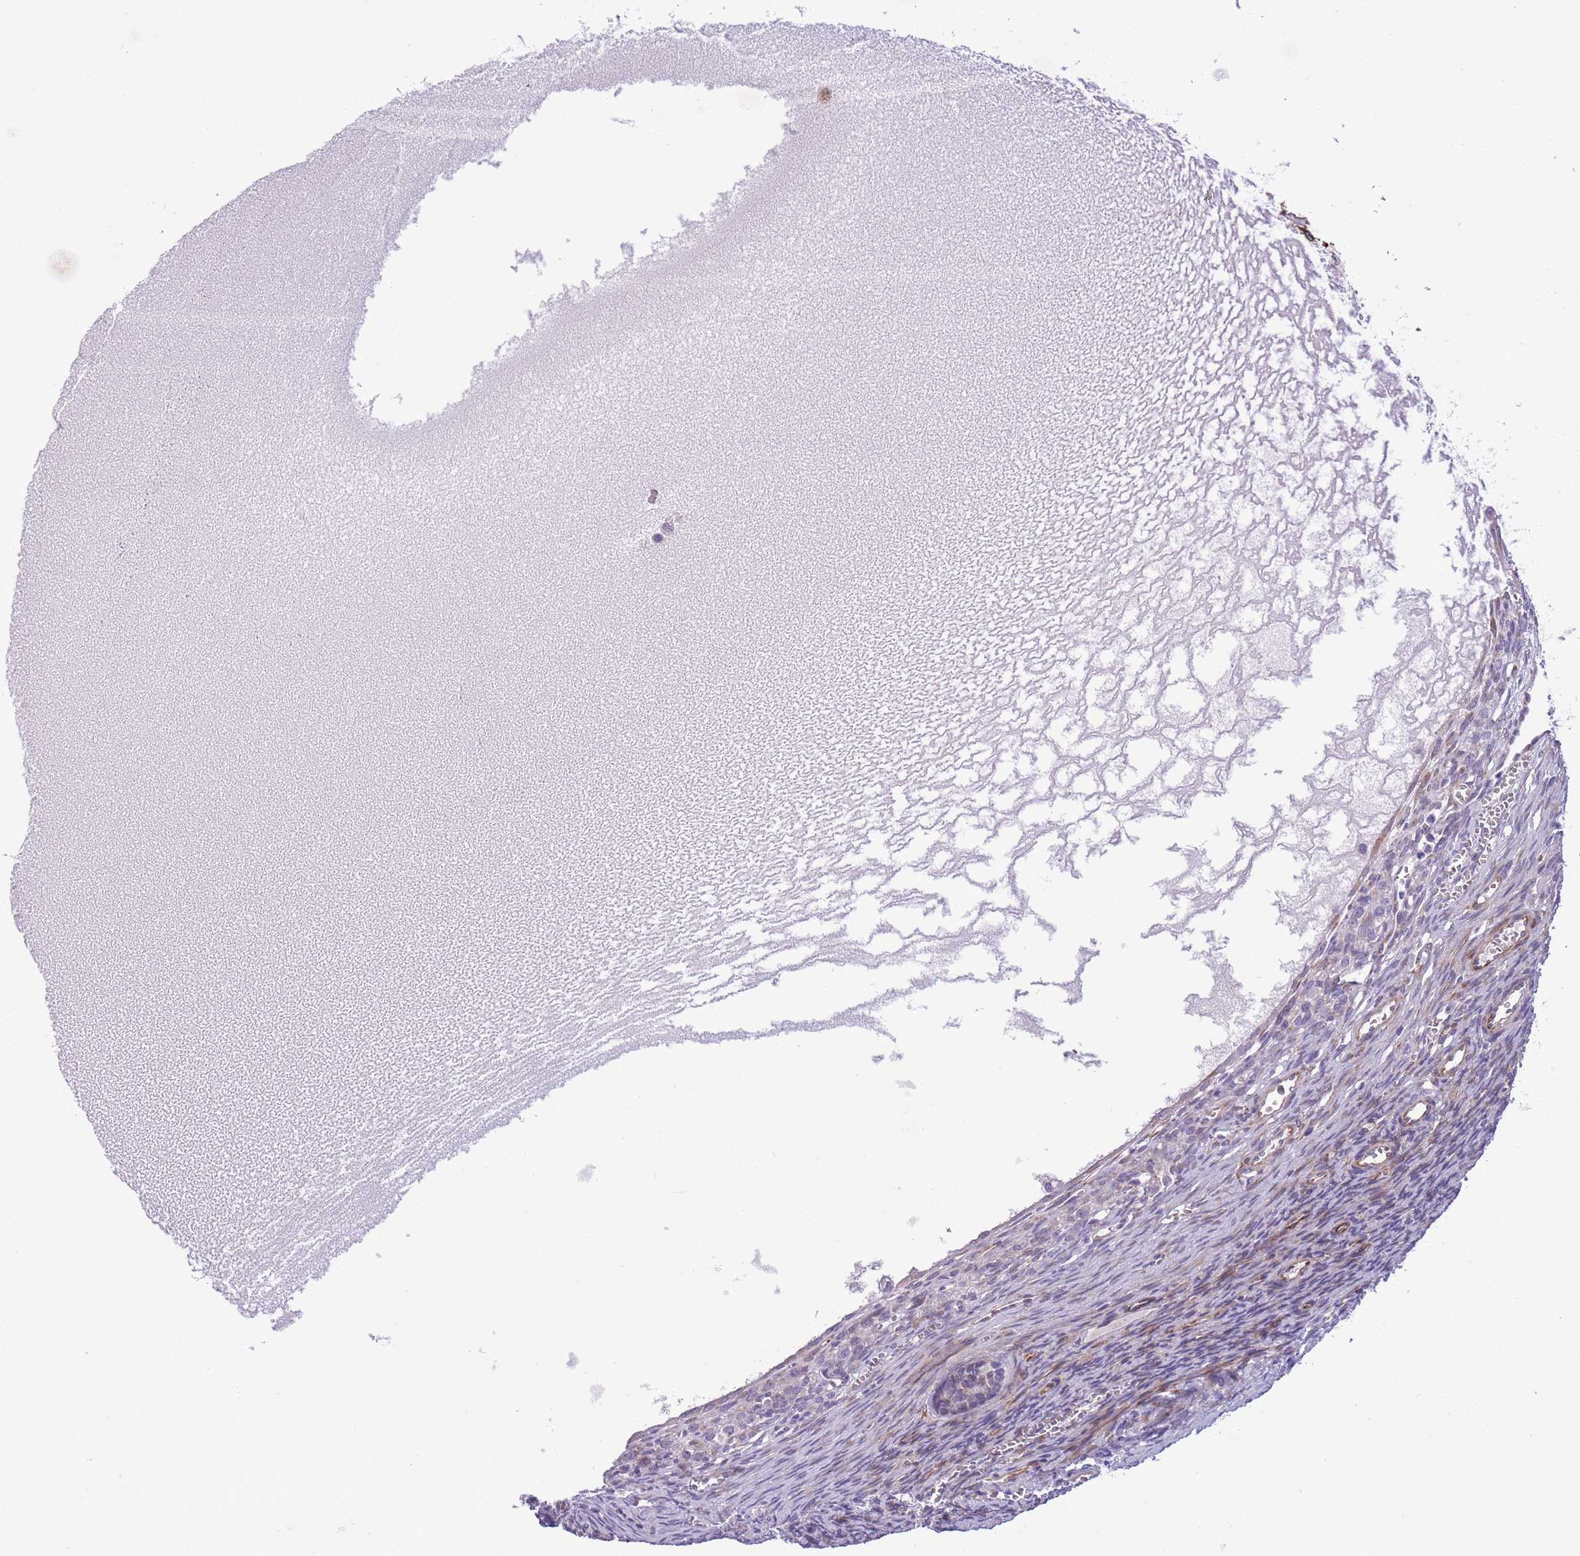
{"staining": {"intensity": "weak", "quantity": "<25%", "location": "cytoplasmic/membranous"}, "tissue": "ovary", "cell_type": "Ovarian stroma cells", "image_type": "normal", "snomed": [{"axis": "morphology", "description": "Normal tissue, NOS"}, {"axis": "topography", "description": "Ovary"}], "caption": "The histopathology image demonstrates no staining of ovarian stroma cells in normal ovary. (DAB immunohistochemistry (IHC) with hematoxylin counter stain).", "gene": "MRPL32", "patient": {"sex": "female", "age": 39}}